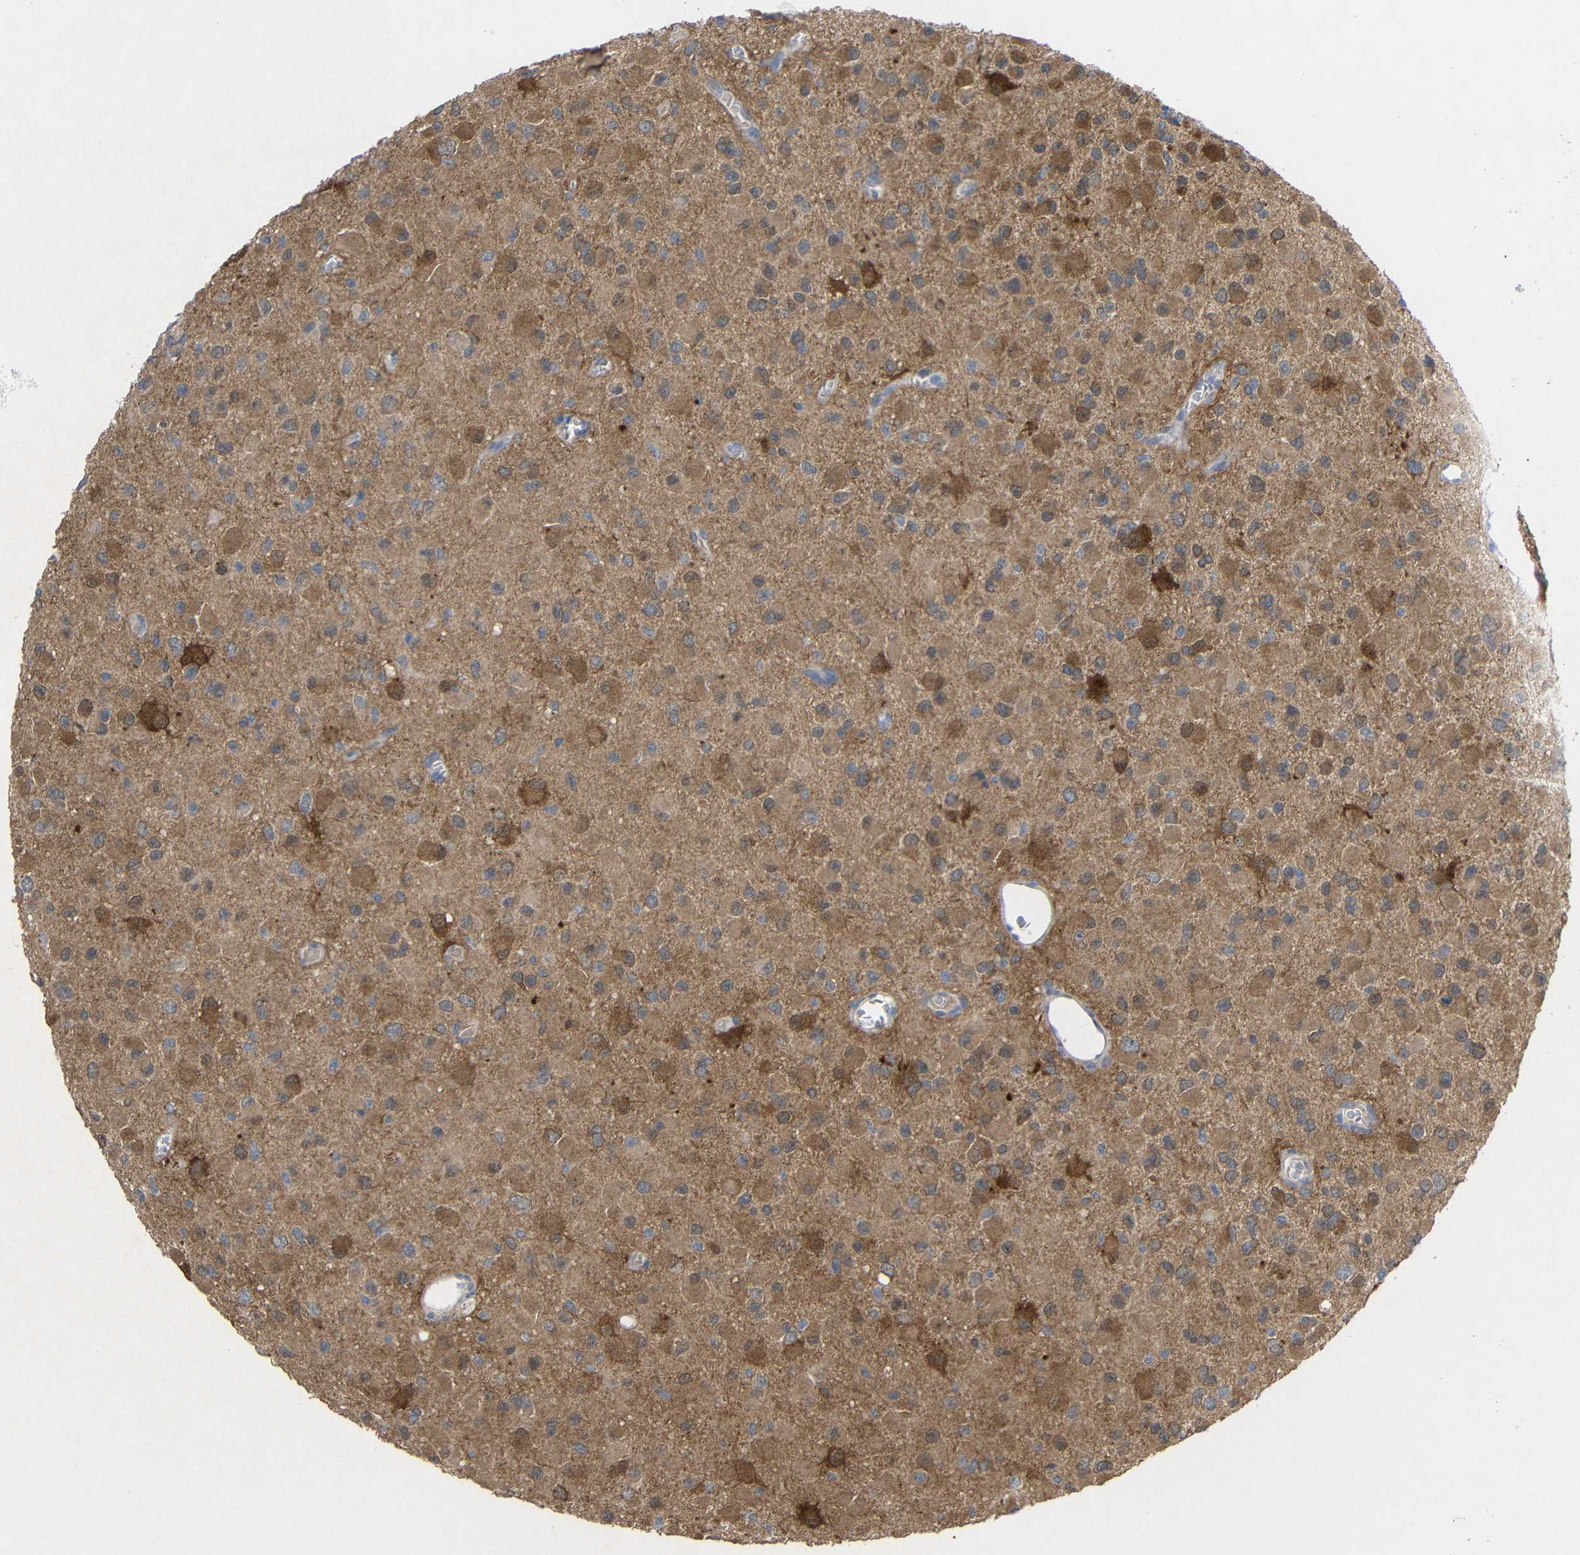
{"staining": {"intensity": "moderate", "quantity": ">75%", "location": "cytoplasmic/membranous"}, "tissue": "glioma", "cell_type": "Tumor cells", "image_type": "cancer", "snomed": [{"axis": "morphology", "description": "Glioma, malignant, Low grade"}, {"axis": "topography", "description": "Brain"}], "caption": "This photomicrograph demonstrates malignant glioma (low-grade) stained with immunohistochemistry to label a protein in brown. The cytoplasmic/membranous of tumor cells show moderate positivity for the protein. Nuclei are counter-stained blue.", "gene": "PEBP1", "patient": {"sex": "male", "age": 42}}